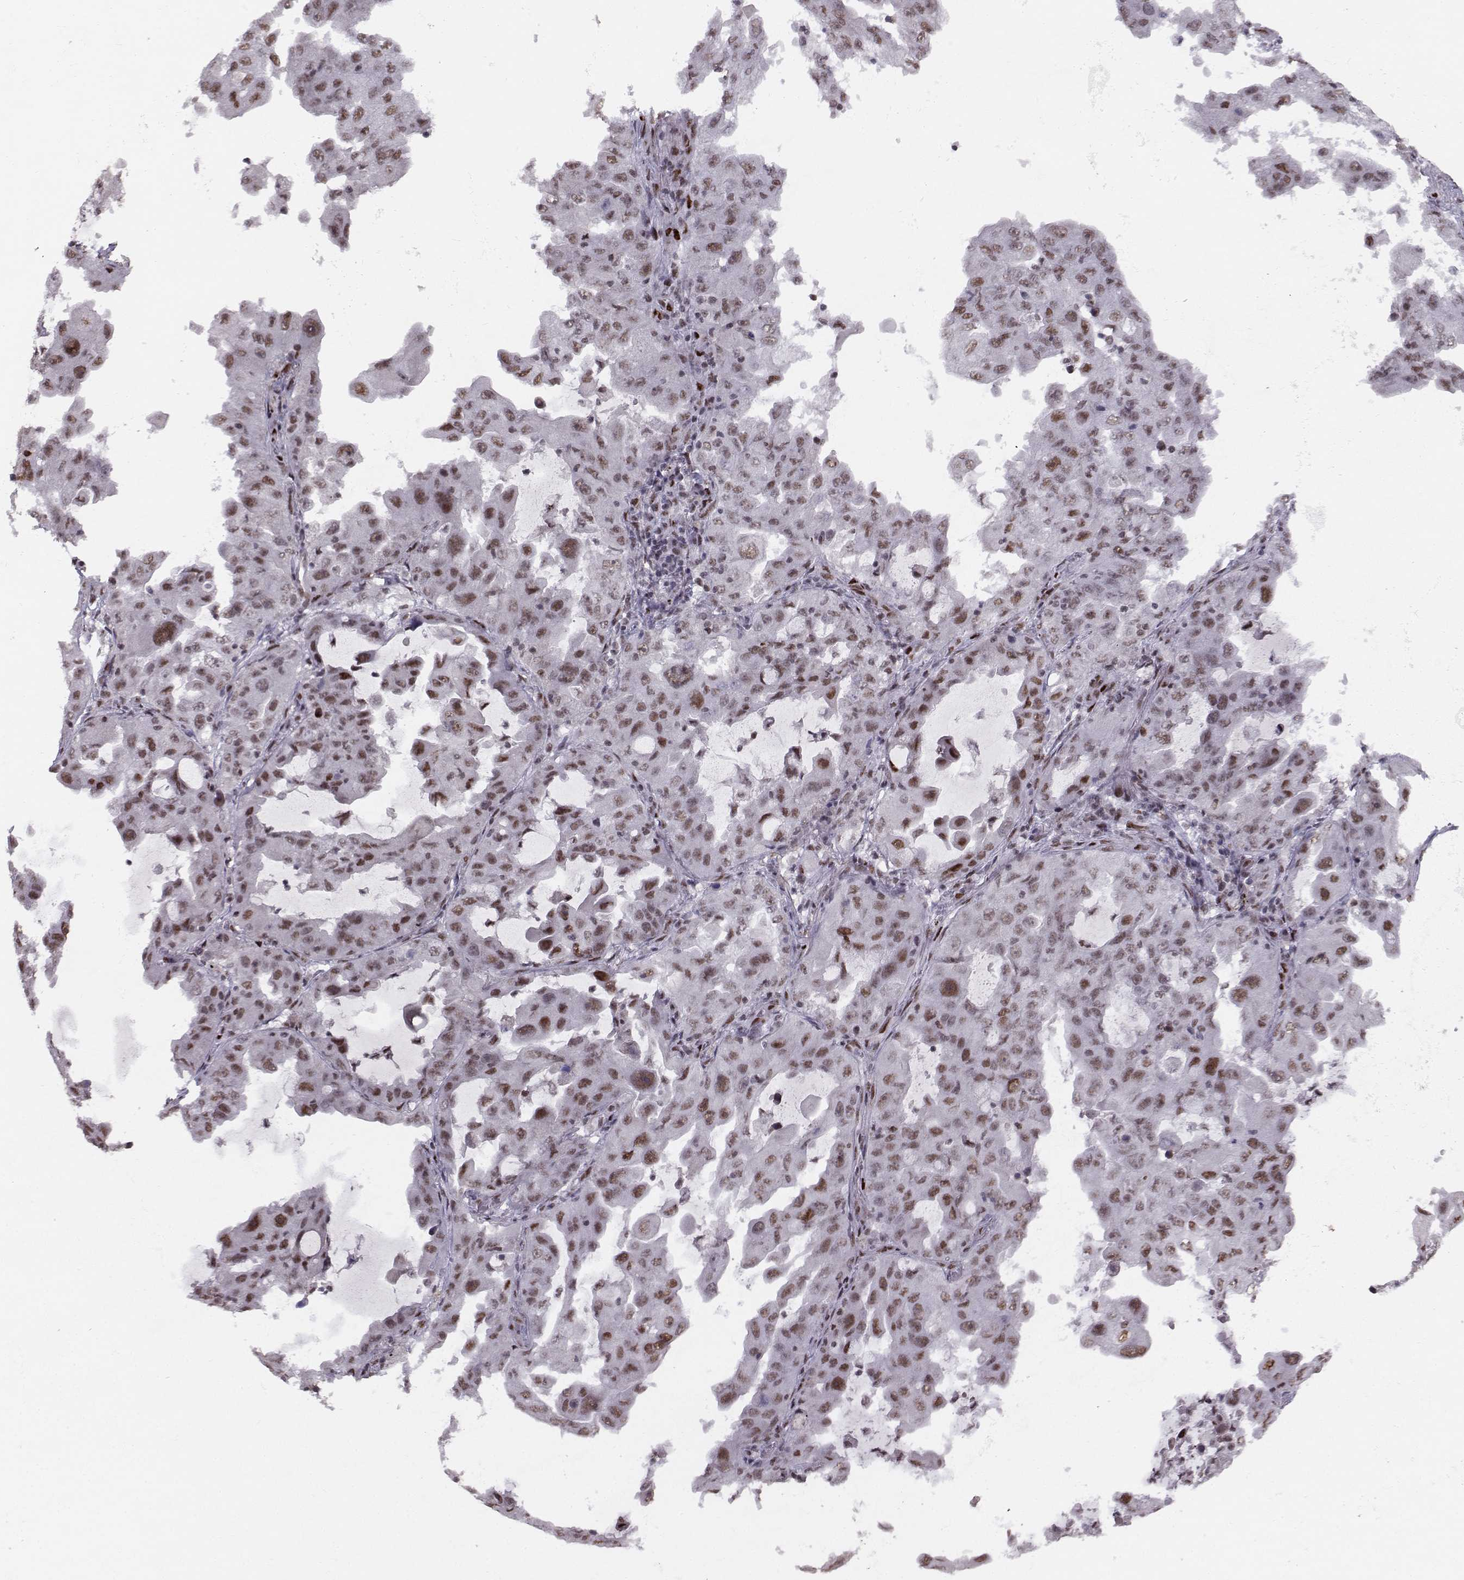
{"staining": {"intensity": "moderate", "quantity": "25%-75%", "location": "nuclear"}, "tissue": "lung cancer", "cell_type": "Tumor cells", "image_type": "cancer", "snomed": [{"axis": "morphology", "description": "Adenocarcinoma, NOS"}, {"axis": "topography", "description": "Lung"}], "caption": "Immunohistochemistry (IHC) image of neoplastic tissue: lung adenocarcinoma stained using immunohistochemistry (IHC) shows medium levels of moderate protein expression localized specifically in the nuclear of tumor cells, appearing as a nuclear brown color.", "gene": "SNAPC2", "patient": {"sex": "female", "age": 61}}